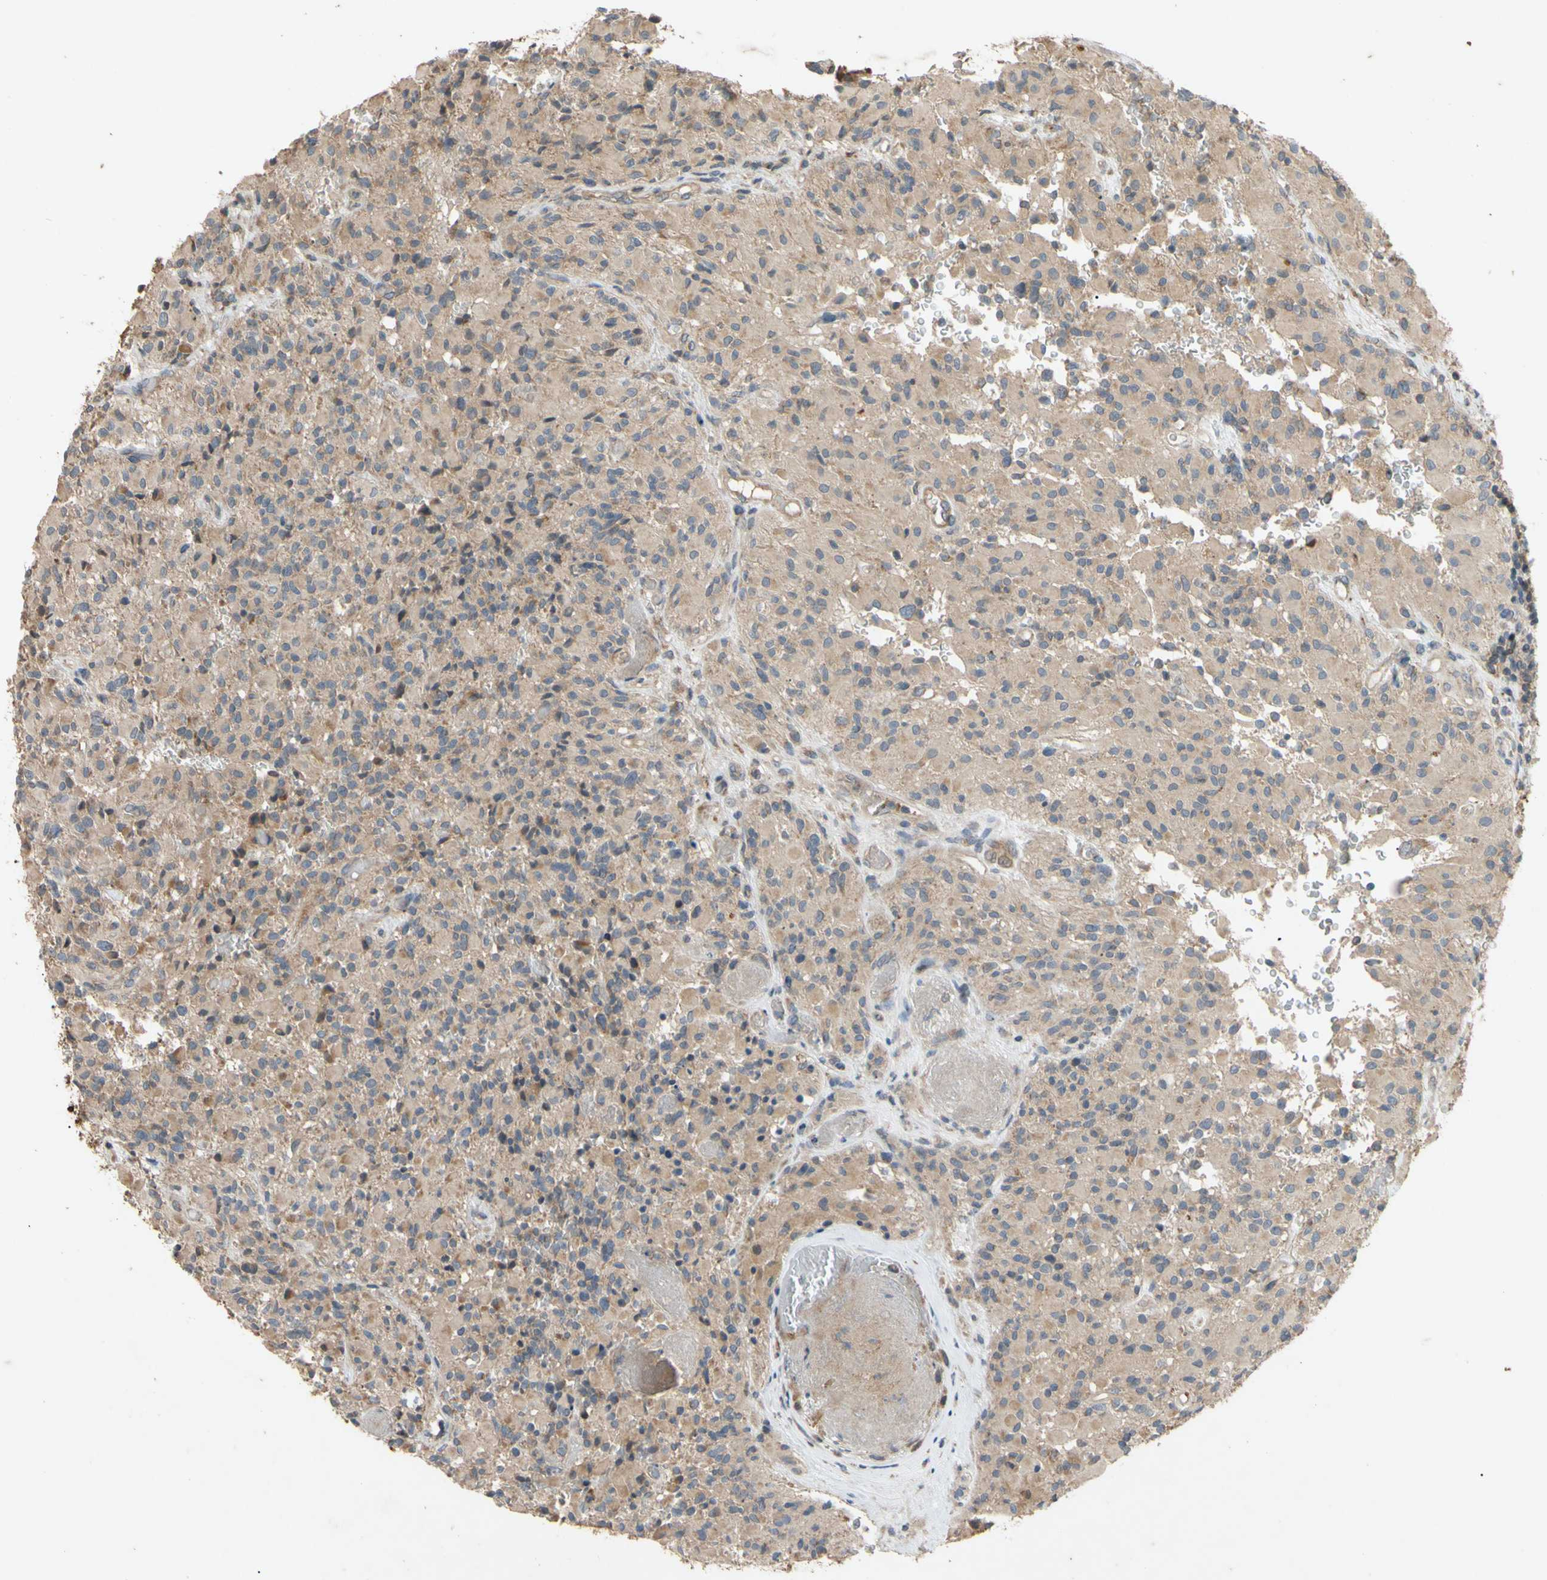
{"staining": {"intensity": "moderate", "quantity": "<25%", "location": "cytoplasmic/membranous"}, "tissue": "glioma", "cell_type": "Tumor cells", "image_type": "cancer", "snomed": [{"axis": "morphology", "description": "Glioma, malignant, High grade"}, {"axis": "topography", "description": "Brain"}], "caption": "Malignant glioma (high-grade) stained with immunohistochemistry displays moderate cytoplasmic/membranous staining in about <25% of tumor cells.", "gene": "PARD6A", "patient": {"sex": "male", "age": 71}}